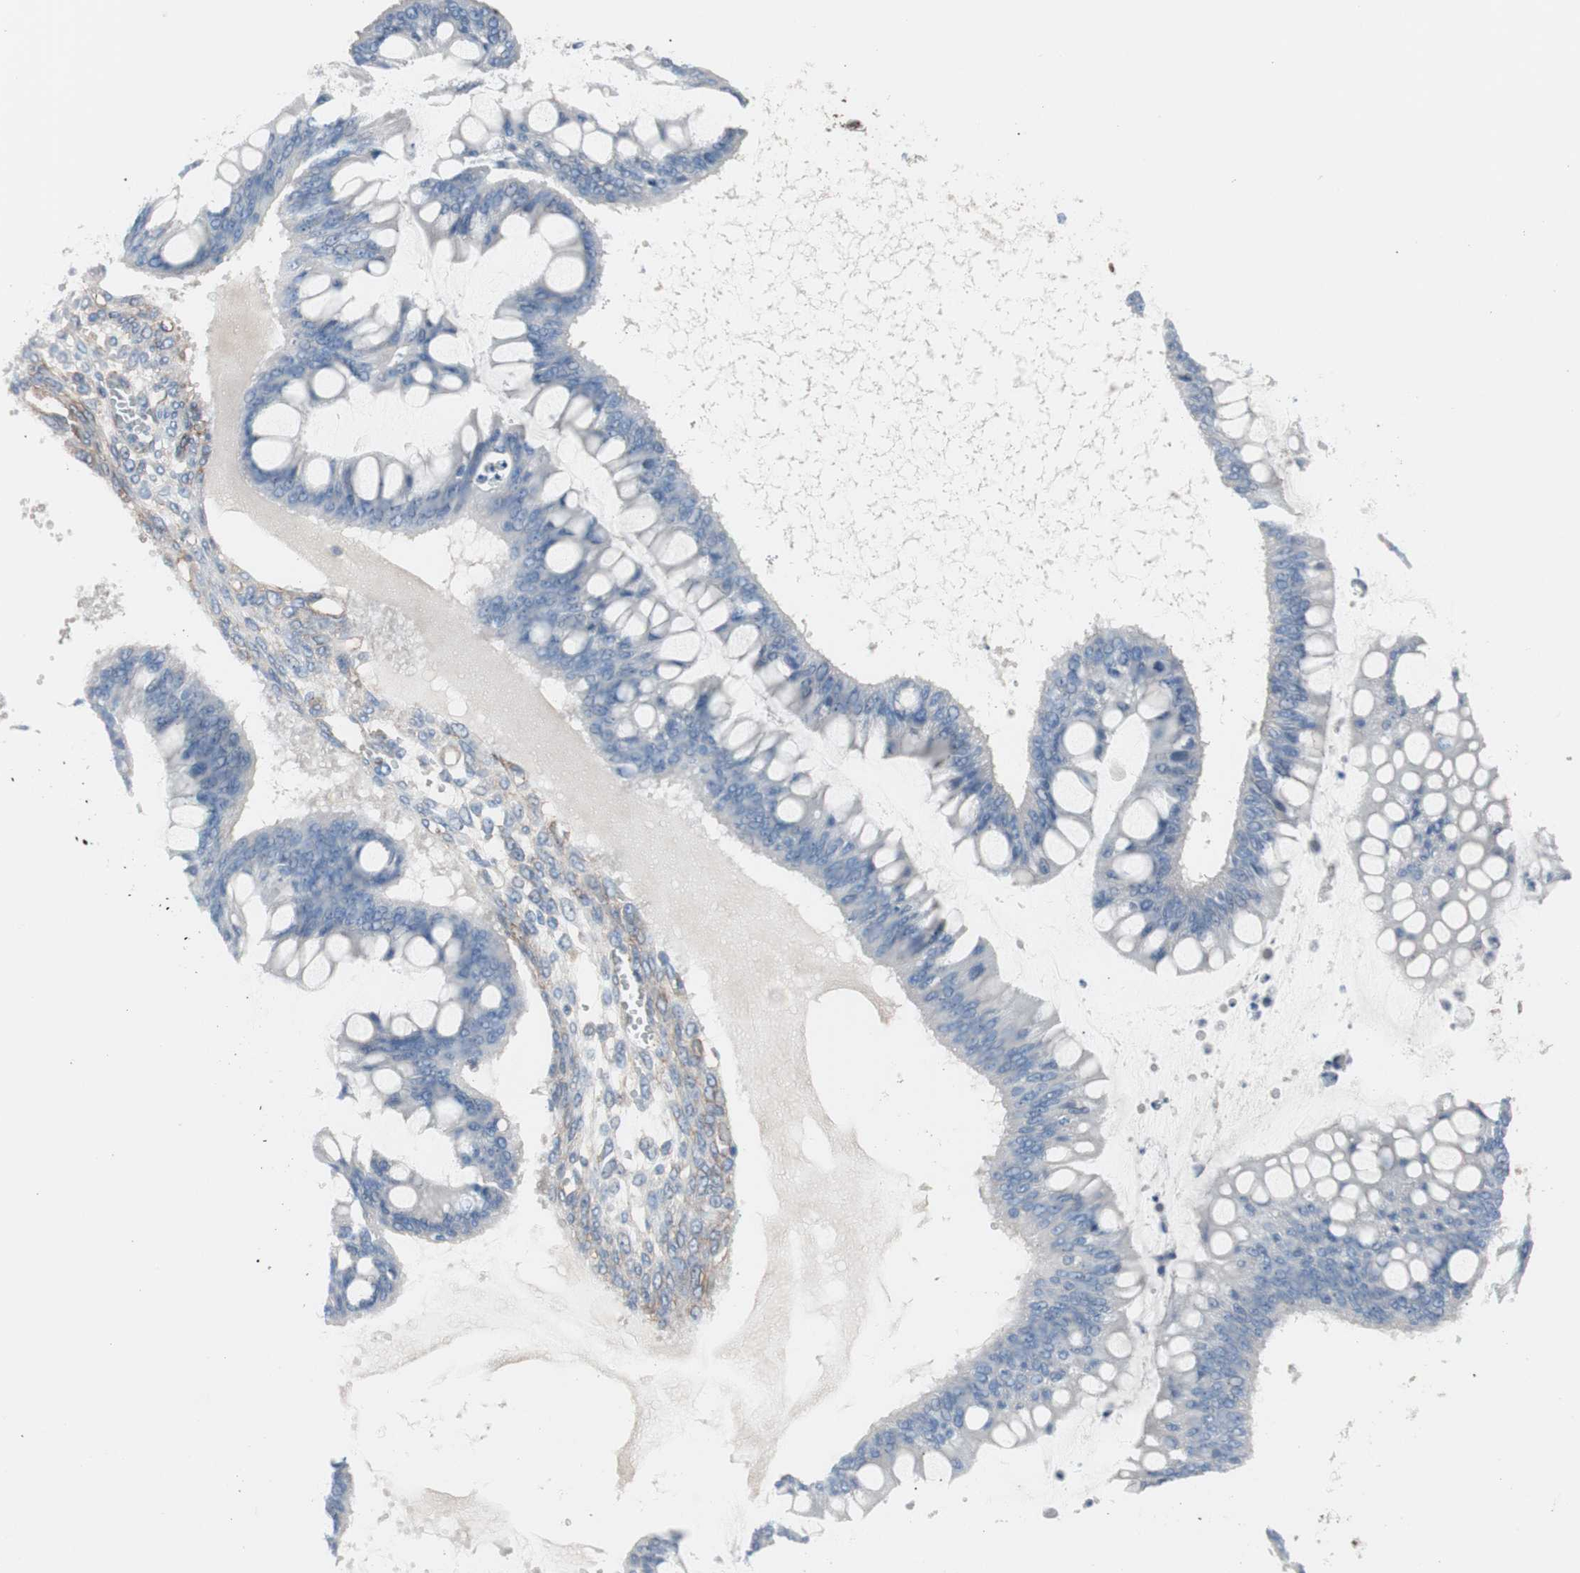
{"staining": {"intensity": "negative", "quantity": "none", "location": "none"}, "tissue": "ovarian cancer", "cell_type": "Tumor cells", "image_type": "cancer", "snomed": [{"axis": "morphology", "description": "Cystadenocarcinoma, mucinous, NOS"}, {"axis": "topography", "description": "Ovary"}], "caption": "The histopathology image shows no staining of tumor cells in ovarian cancer.", "gene": "CD81", "patient": {"sex": "female", "age": 73}}